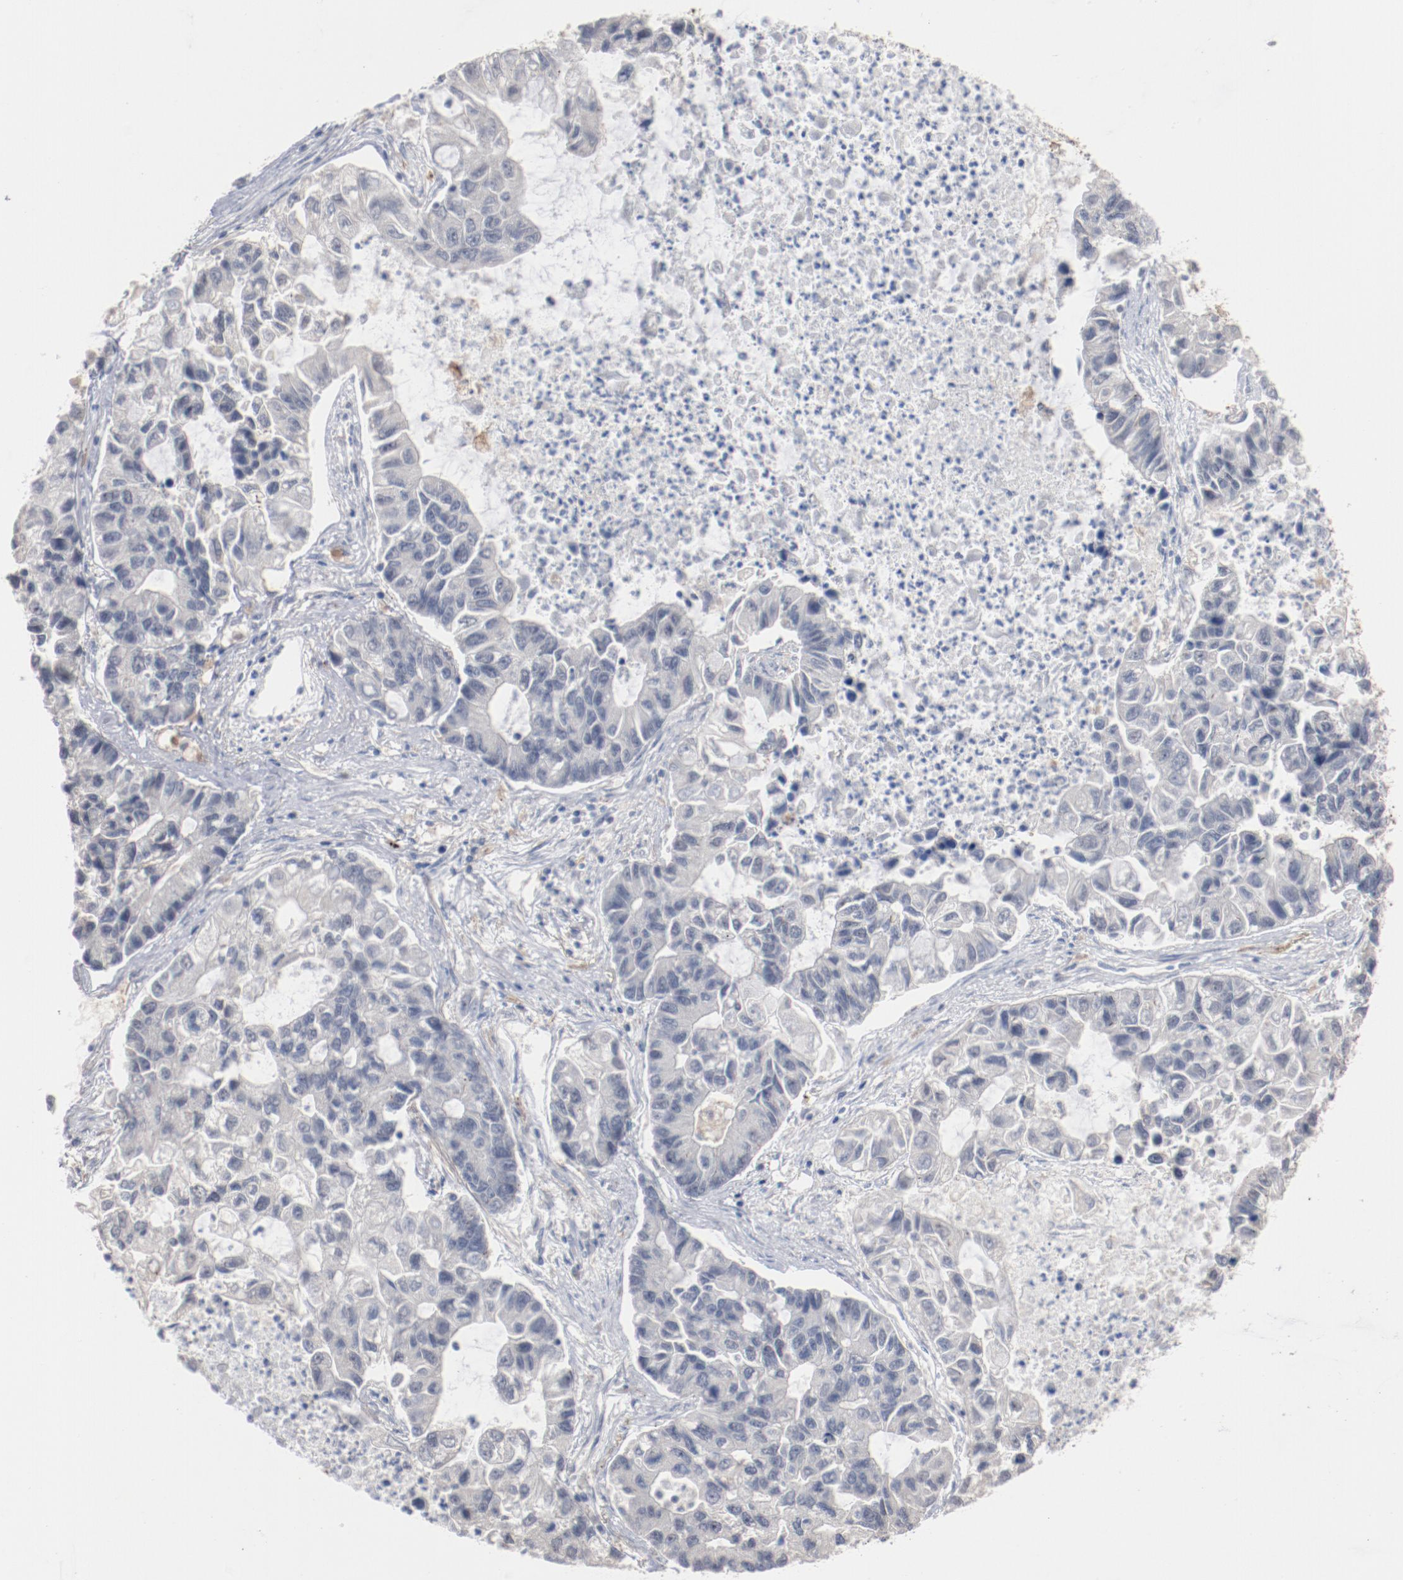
{"staining": {"intensity": "negative", "quantity": "none", "location": "none"}, "tissue": "lung cancer", "cell_type": "Tumor cells", "image_type": "cancer", "snomed": [{"axis": "morphology", "description": "Adenocarcinoma, NOS"}, {"axis": "topography", "description": "Lung"}], "caption": "Tumor cells show no significant protein positivity in lung cancer.", "gene": "ERICH1", "patient": {"sex": "female", "age": 51}}